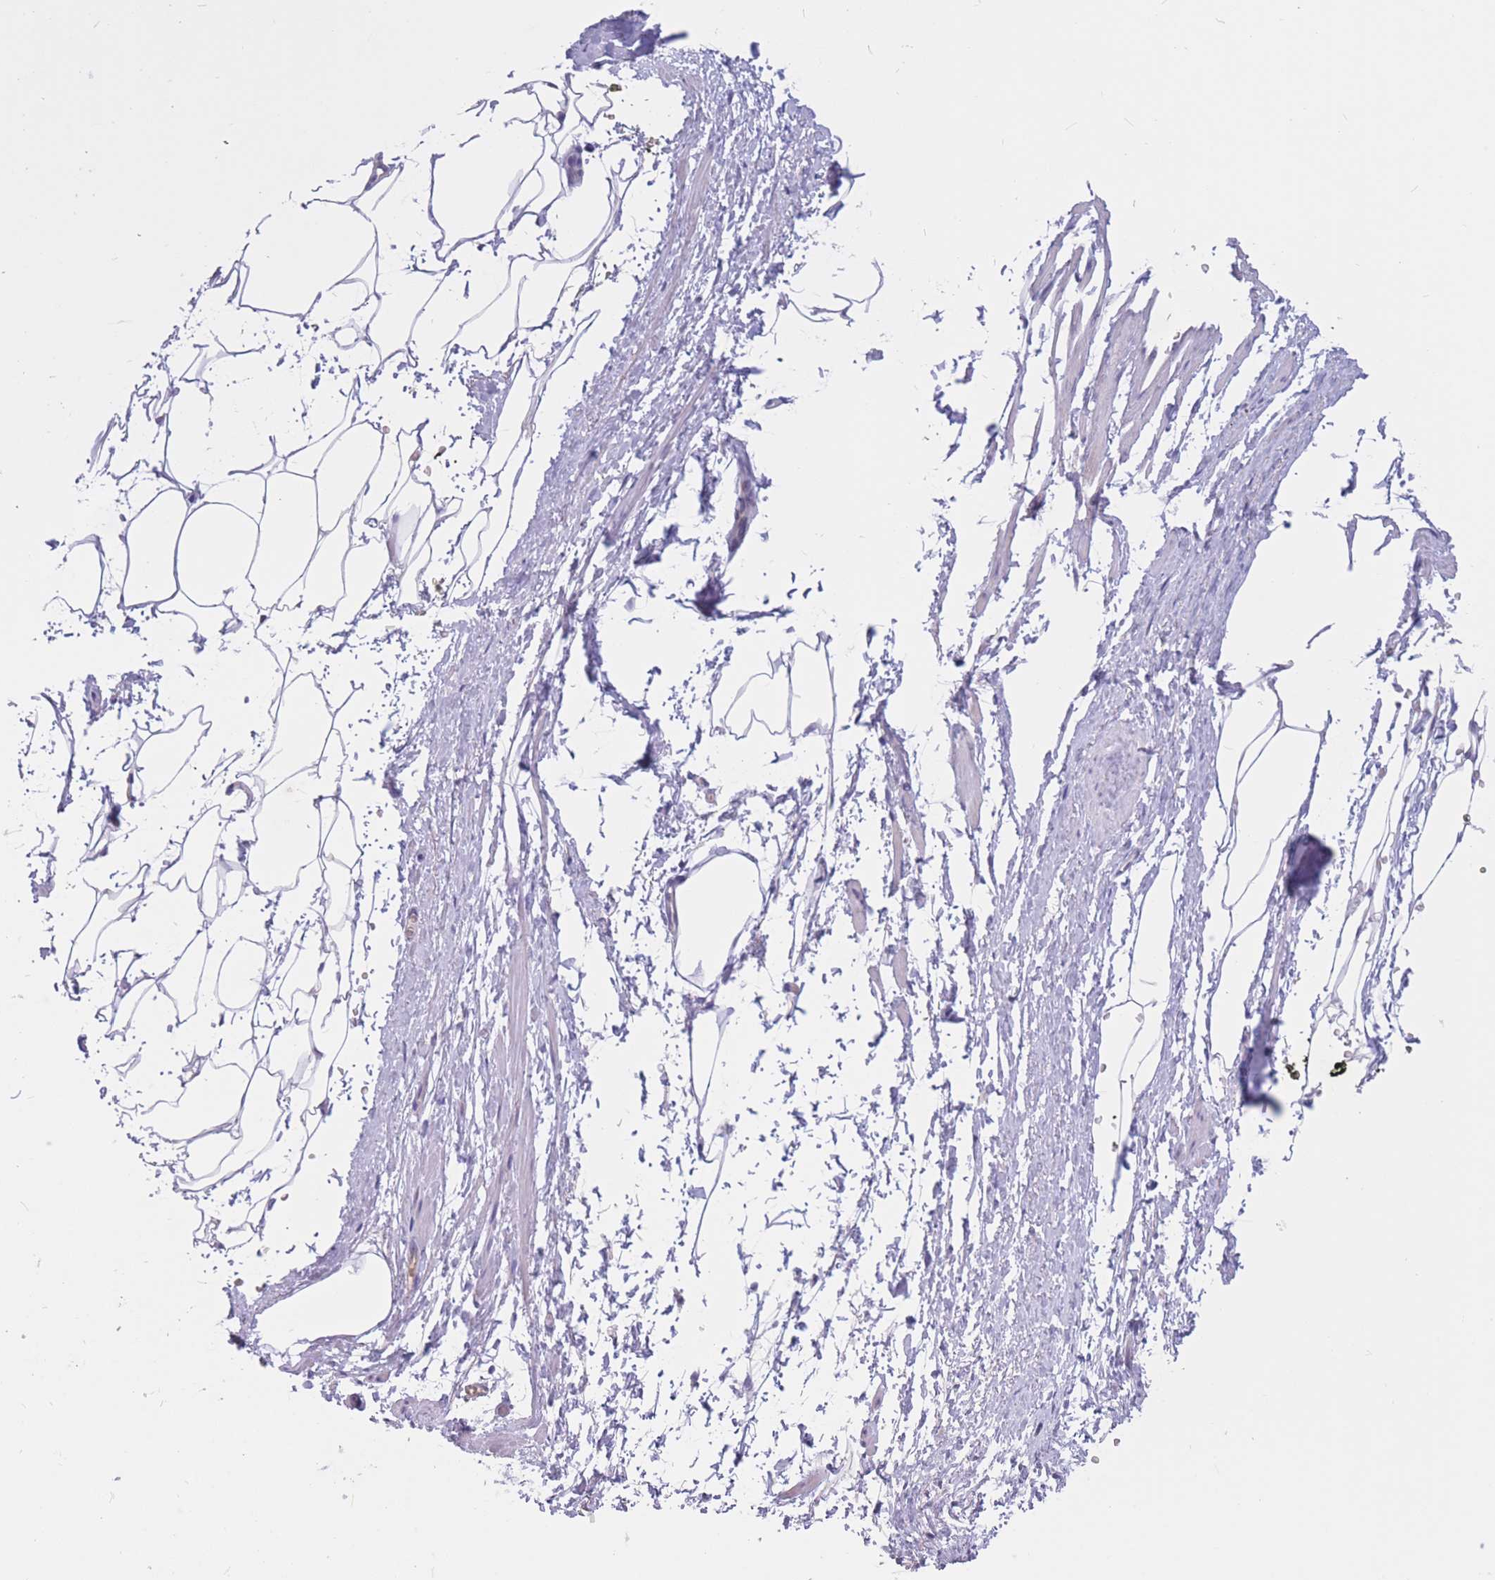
{"staining": {"intensity": "negative", "quantity": "none", "location": "none"}, "tissue": "adipose tissue", "cell_type": "Adipocytes", "image_type": "normal", "snomed": [{"axis": "morphology", "description": "Normal tissue, NOS"}, {"axis": "morphology", "description": "Adenocarcinoma, Low grade"}, {"axis": "topography", "description": "Prostate"}, {"axis": "topography", "description": "Peripheral nerve tissue"}], "caption": "Immunohistochemistry (IHC) image of benign adipose tissue: adipose tissue stained with DAB demonstrates no significant protein staining in adipocytes. The staining is performed using DAB (3,3'-diaminobenzidine) brown chromogen with nuclei counter-stained in using hematoxylin.", "gene": "BOP1", "patient": {"sex": "male", "age": 63}}